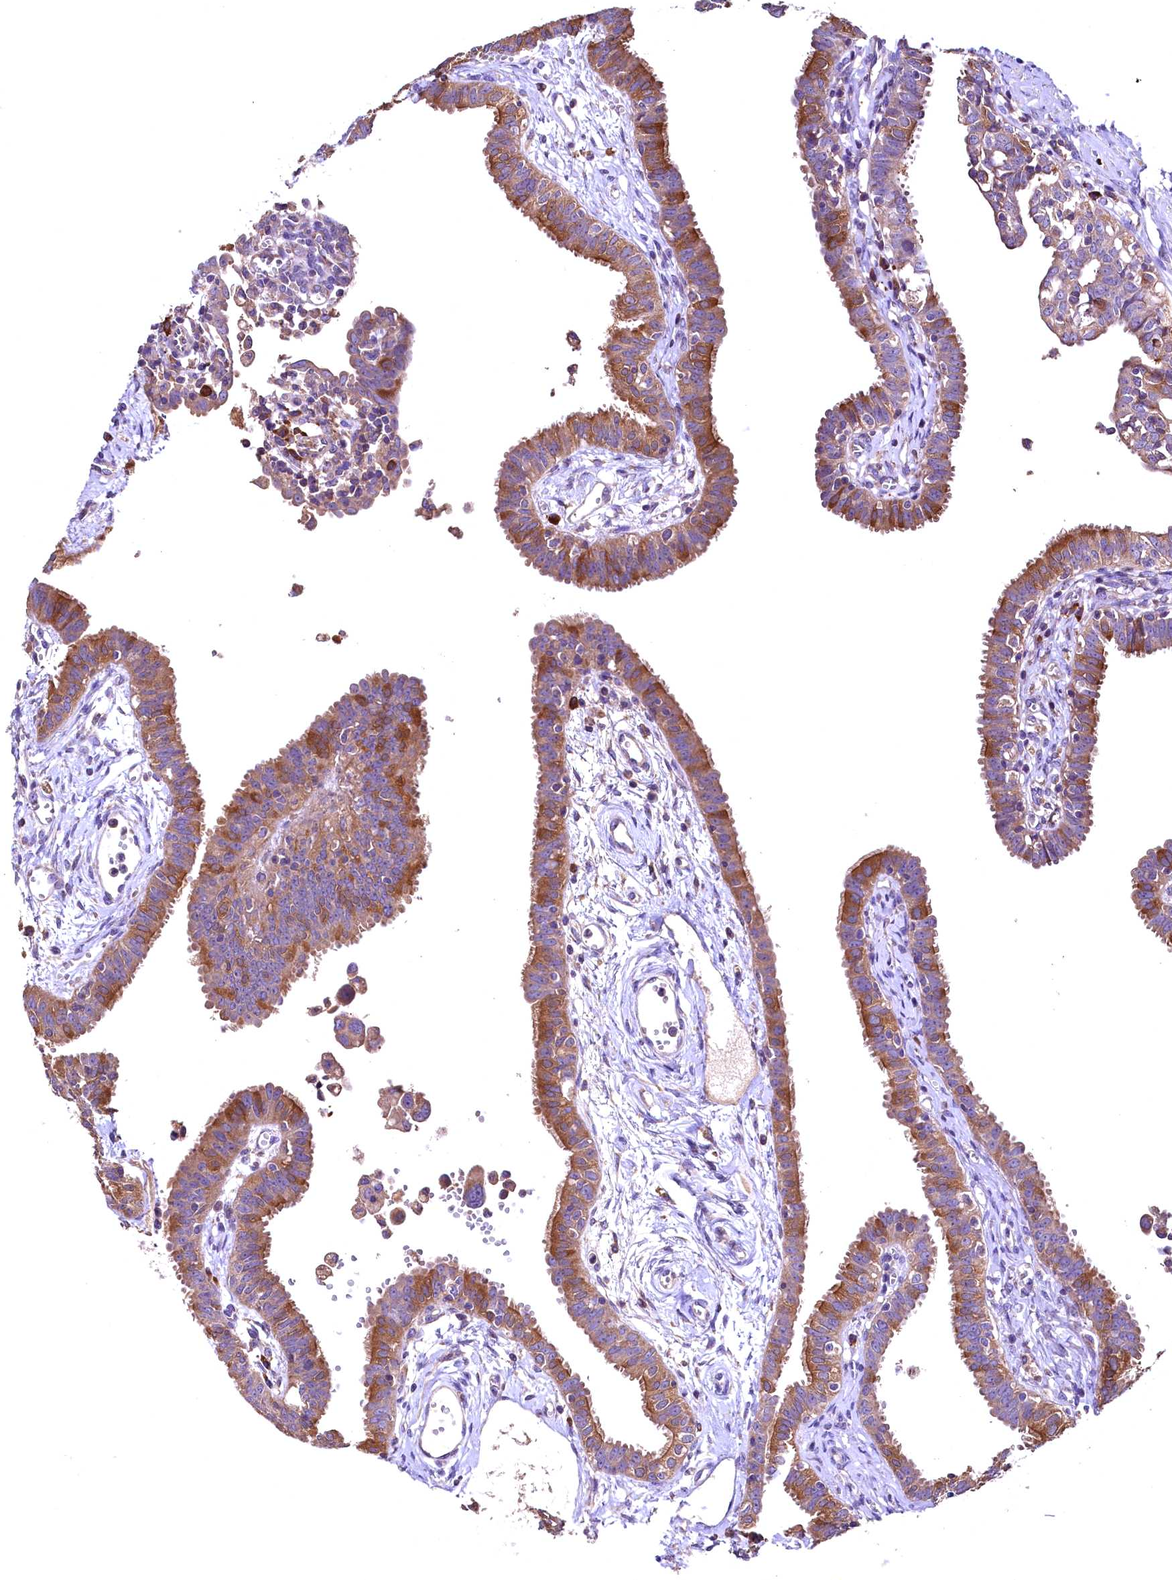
{"staining": {"intensity": "moderate", "quantity": ">75%", "location": "cytoplasmic/membranous"}, "tissue": "fallopian tube", "cell_type": "Glandular cells", "image_type": "normal", "snomed": [{"axis": "morphology", "description": "Normal tissue, NOS"}, {"axis": "morphology", "description": "Carcinoma, NOS"}, {"axis": "topography", "description": "Fallopian tube"}, {"axis": "topography", "description": "Ovary"}], "caption": "Immunohistochemistry staining of normal fallopian tube, which exhibits medium levels of moderate cytoplasmic/membranous positivity in about >75% of glandular cells indicating moderate cytoplasmic/membranous protein positivity. The staining was performed using DAB (3,3'-diaminobenzidine) (brown) for protein detection and nuclei were counterstained in hematoxylin (blue).", "gene": "ENKD1", "patient": {"sex": "female", "age": 59}}